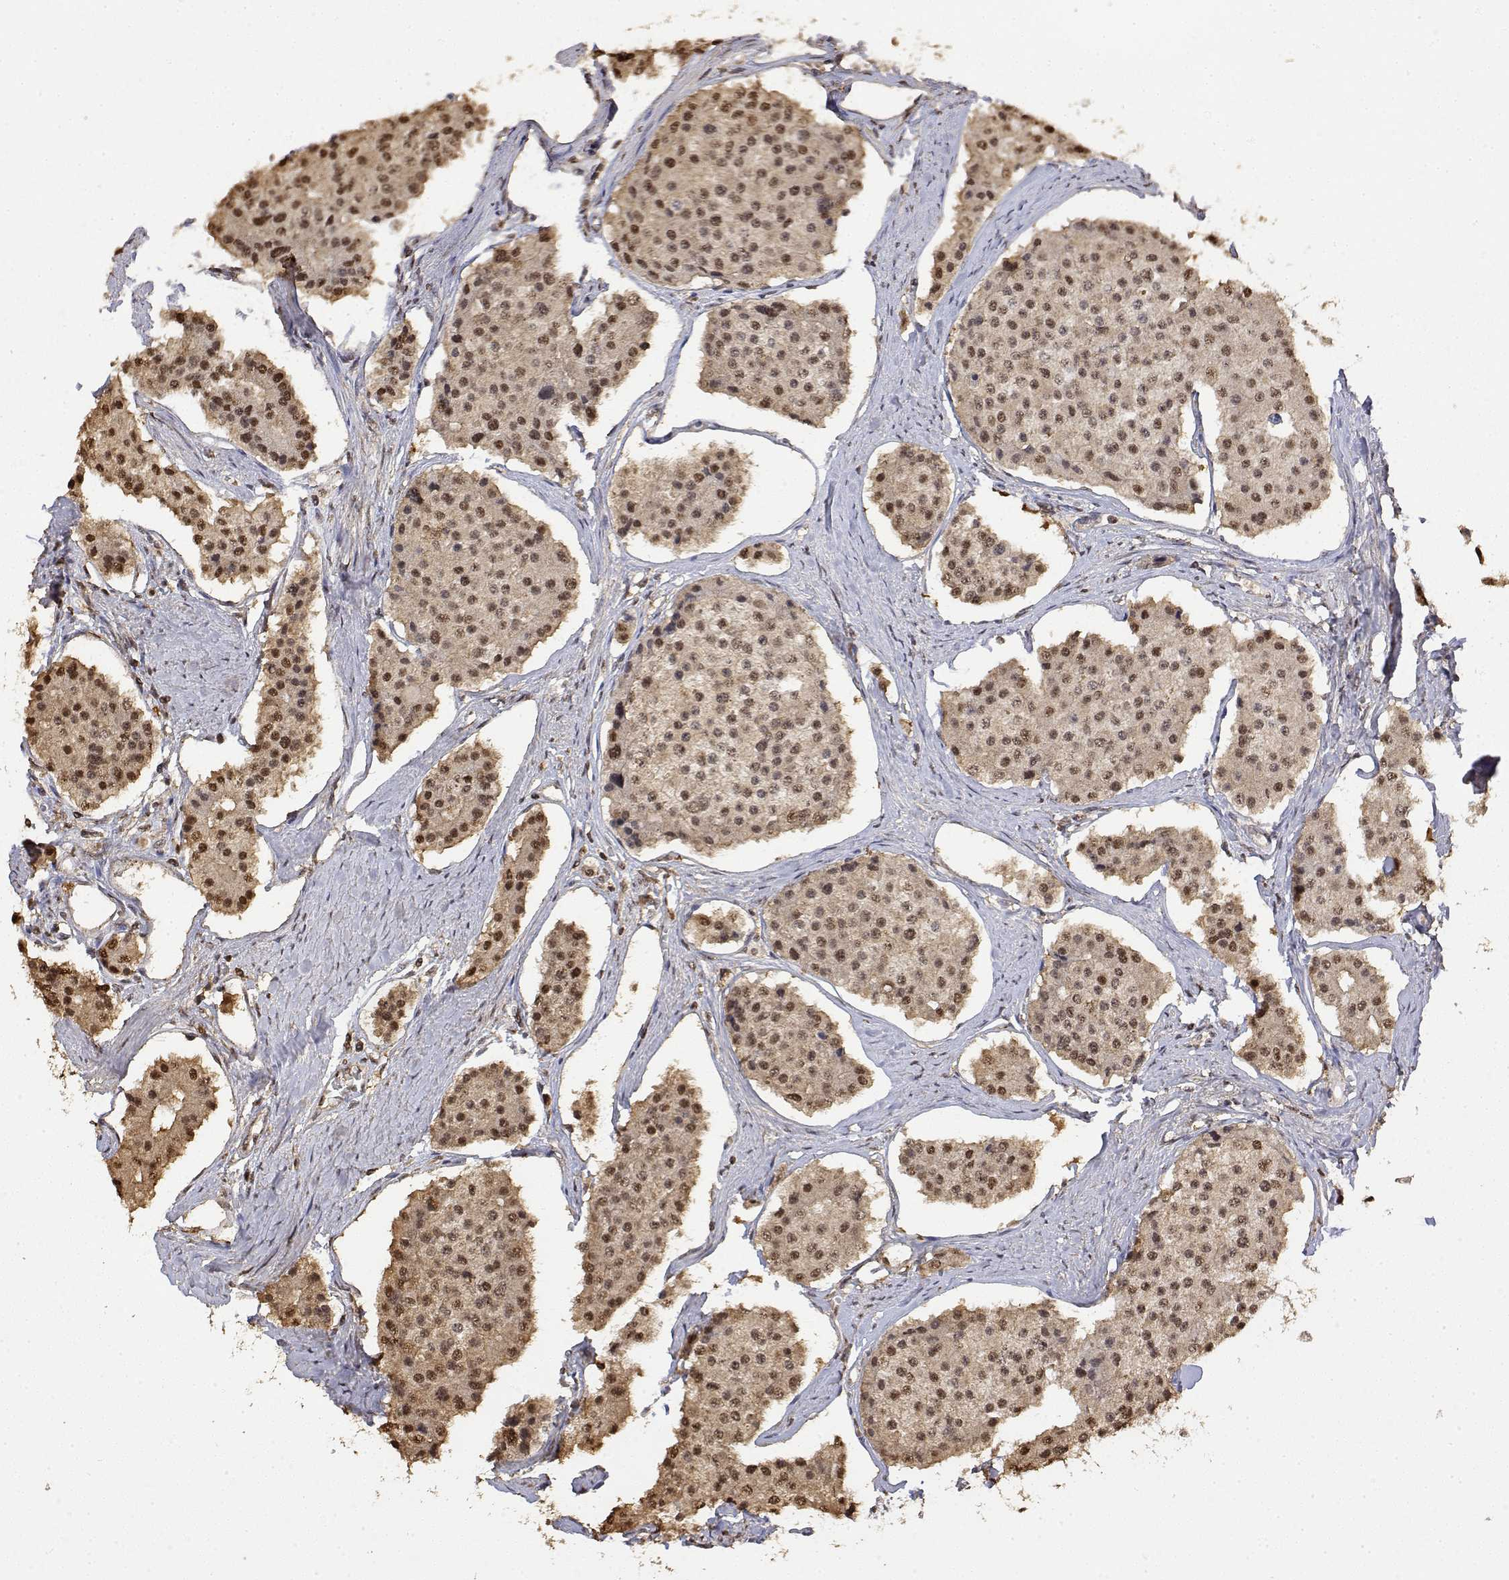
{"staining": {"intensity": "moderate", "quantity": ">75%", "location": "nuclear"}, "tissue": "carcinoid", "cell_type": "Tumor cells", "image_type": "cancer", "snomed": [{"axis": "morphology", "description": "Carcinoid, malignant, NOS"}, {"axis": "topography", "description": "Small intestine"}], "caption": "Tumor cells demonstrate medium levels of moderate nuclear positivity in about >75% of cells in human malignant carcinoid.", "gene": "TPI1", "patient": {"sex": "female", "age": 65}}